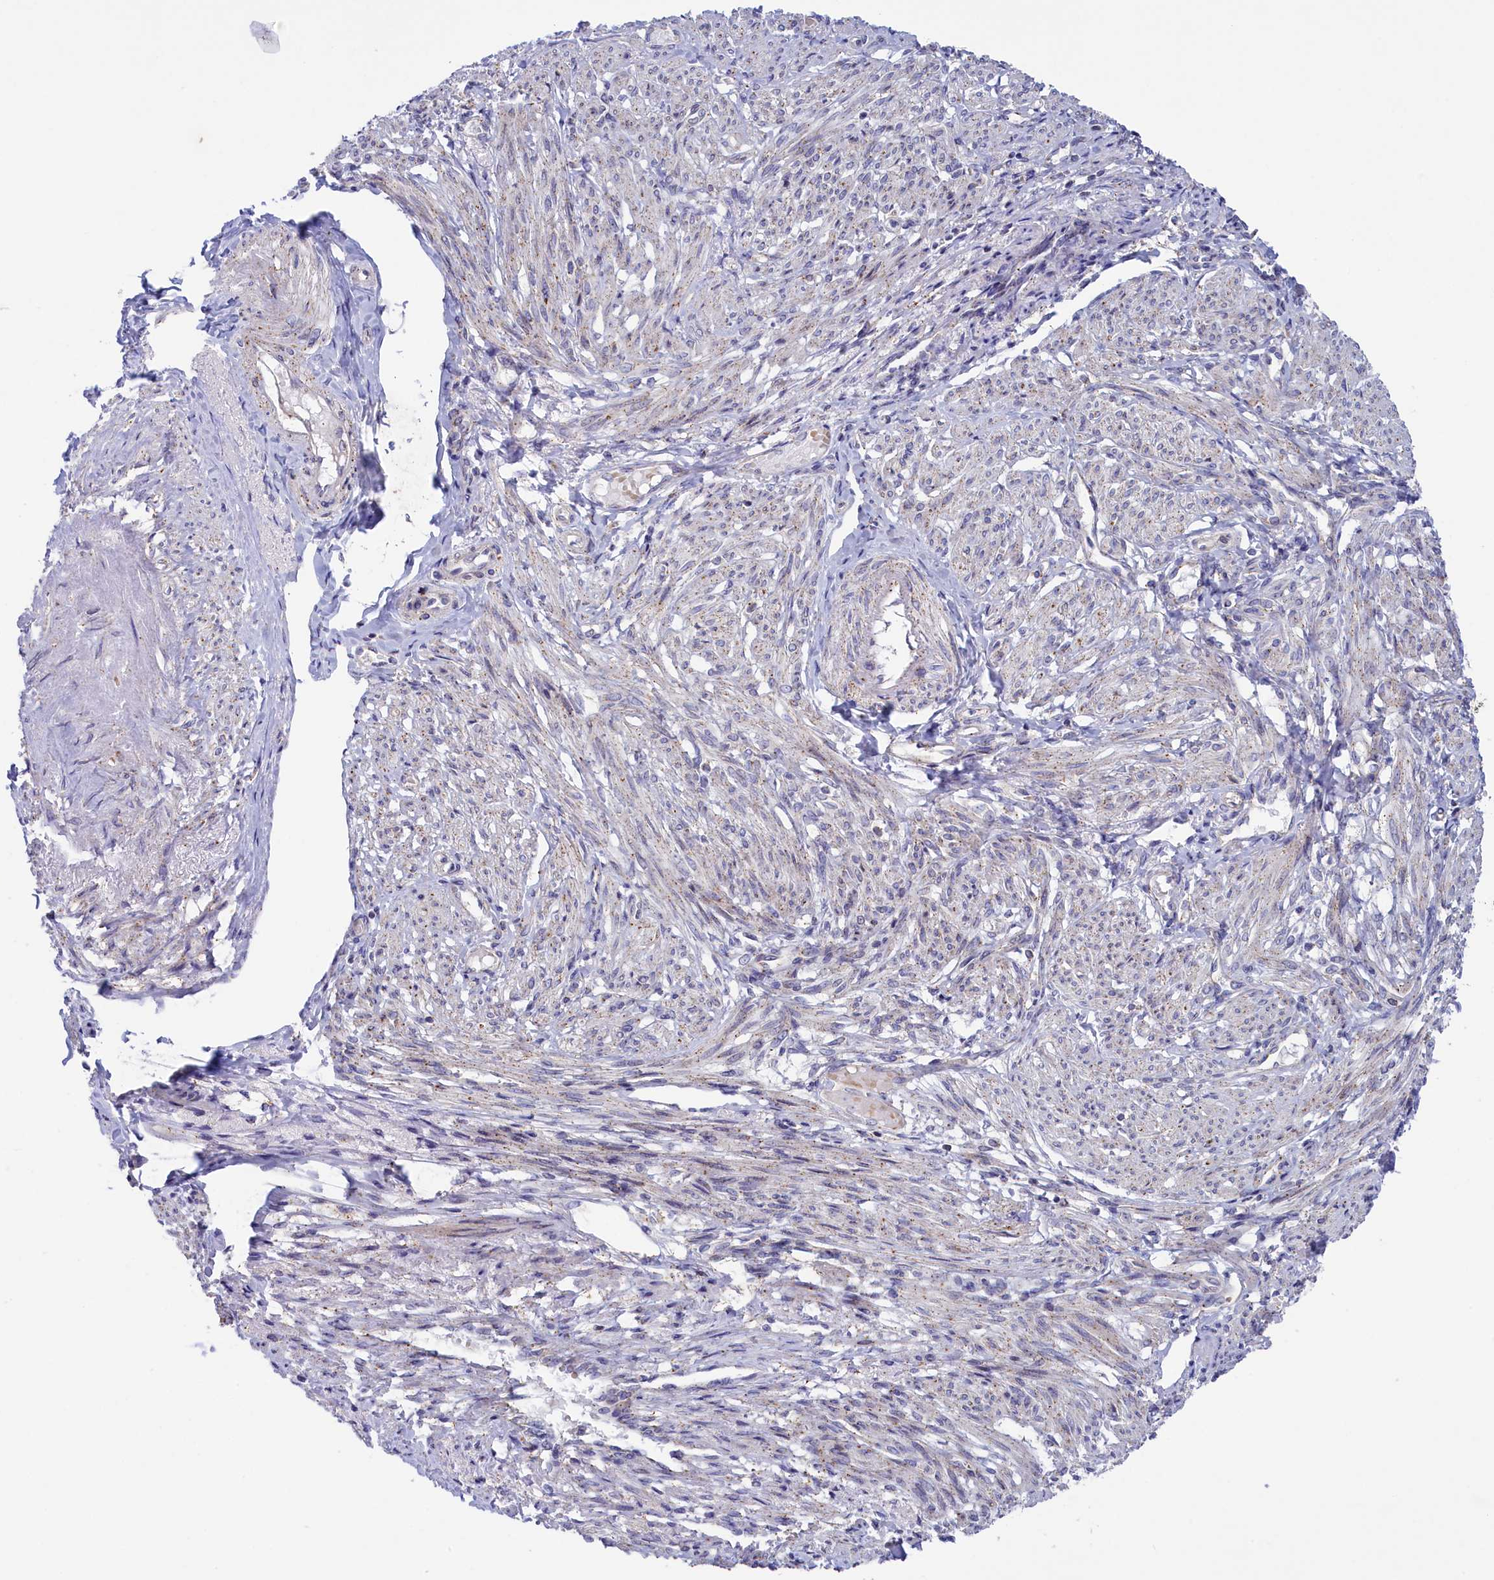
{"staining": {"intensity": "negative", "quantity": "none", "location": "none"}, "tissue": "smooth muscle", "cell_type": "Smooth muscle cells", "image_type": "normal", "snomed": [{"axis": "morphology", "description": "Normal tissue, NOS"}, {"axis": "topography", "description": "Smooth muscle"}], "caption": "High power microscopy micrograph of an immunohistochemistry (IHC) photomicrograph of unremarkable smooth muscle, revealing no significant positivity in smooth muscle cells. Brightfield microscopy of immunohistochemistry stained with DAB (3,3'-diaminobenzidine) (brown) and hematoxylin (blue), captured at high magnification.", "gene": "HYKK", "patient": {"sex": "female", "age": 39}}